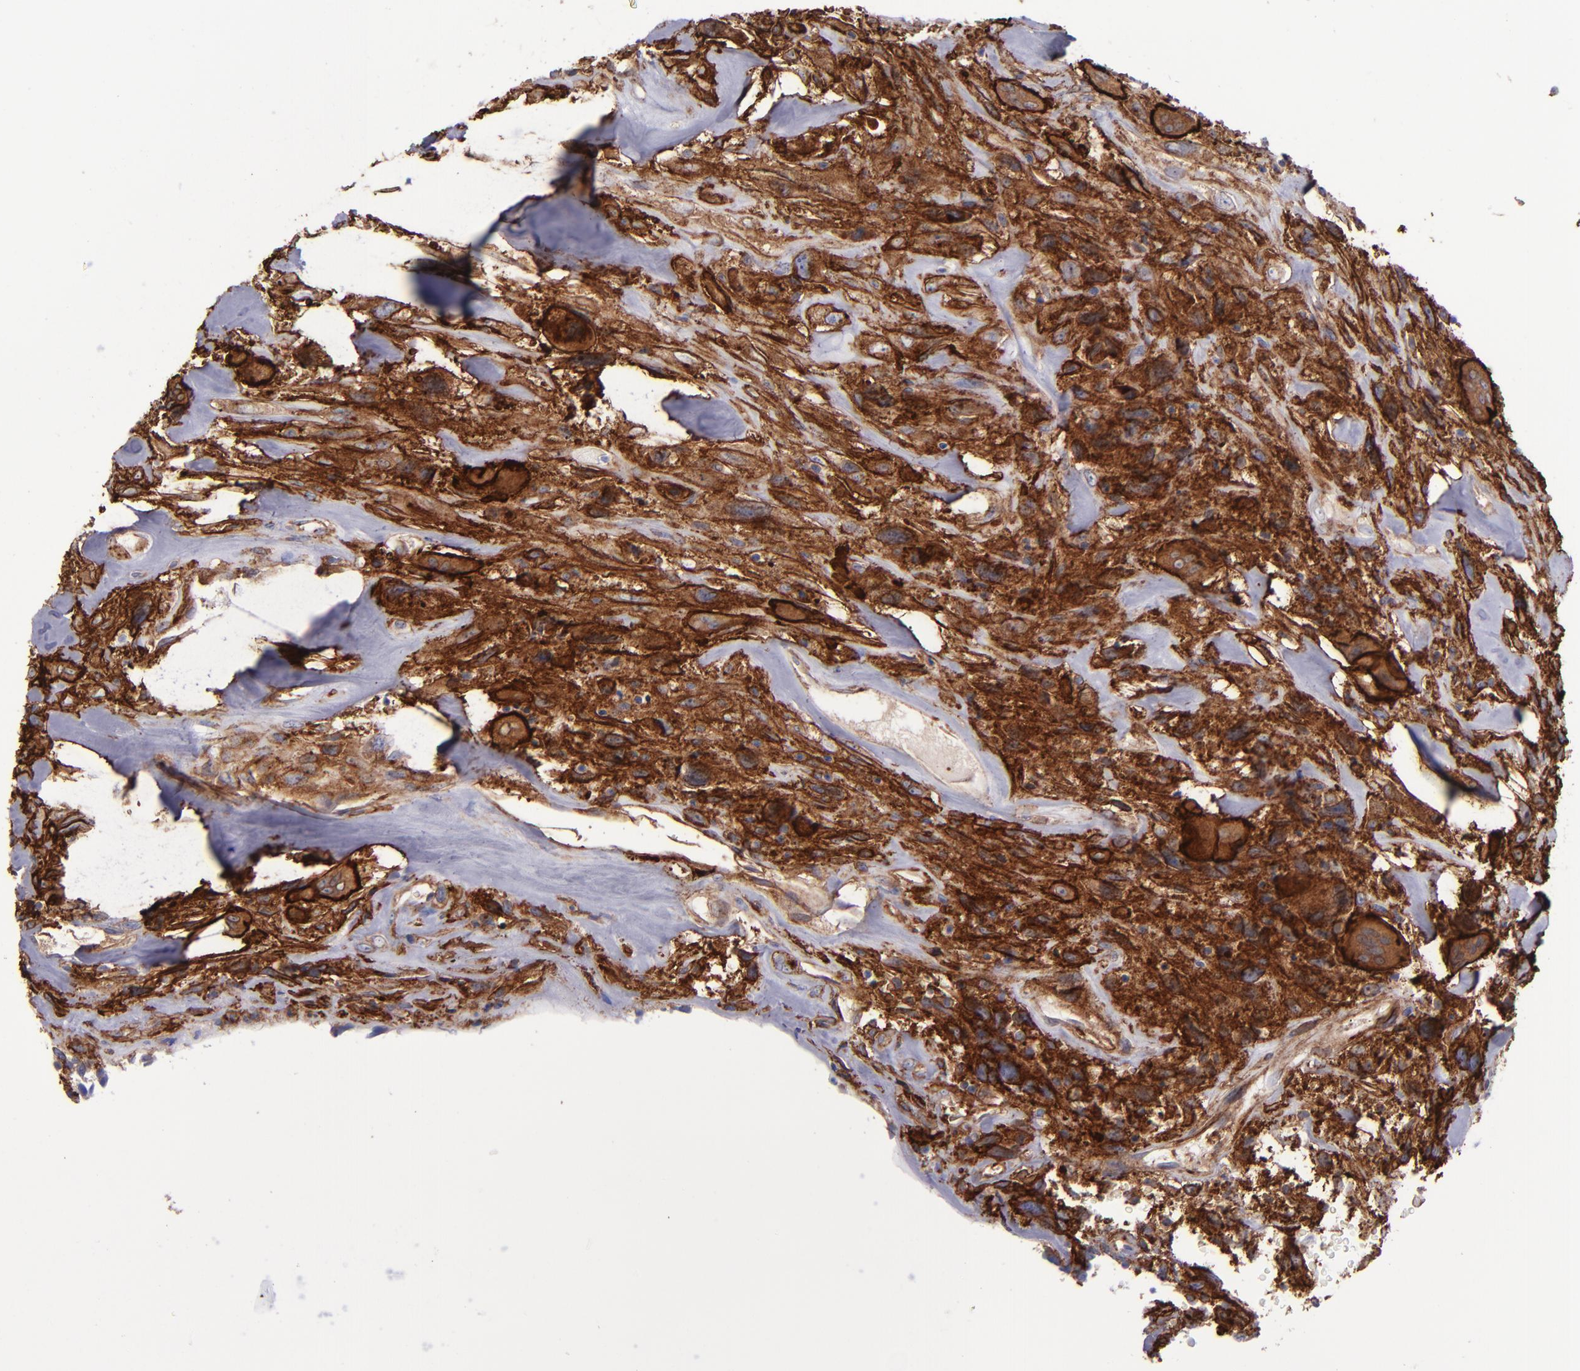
{"staining": {"intensity": "strong", "quantity": ">75%", "location": "cytoplasmic/membranous"}, "tissue": "breast cancer", "cell_type": "Tumor cells", "image_type": "cancer", "snomed": [{"axis": "morphology", "description": "Neoplasm, malignant, NOS"}, {"axis": "topography", "description": "Breast"}], "caption": "Protein staining exhibits strong cytoplasmic/membranous expression in about >75% of tumor cells in breast malignant neoplasm.", "gene": "ITGAV", "patient": {"sex": "female", "age": 50}}